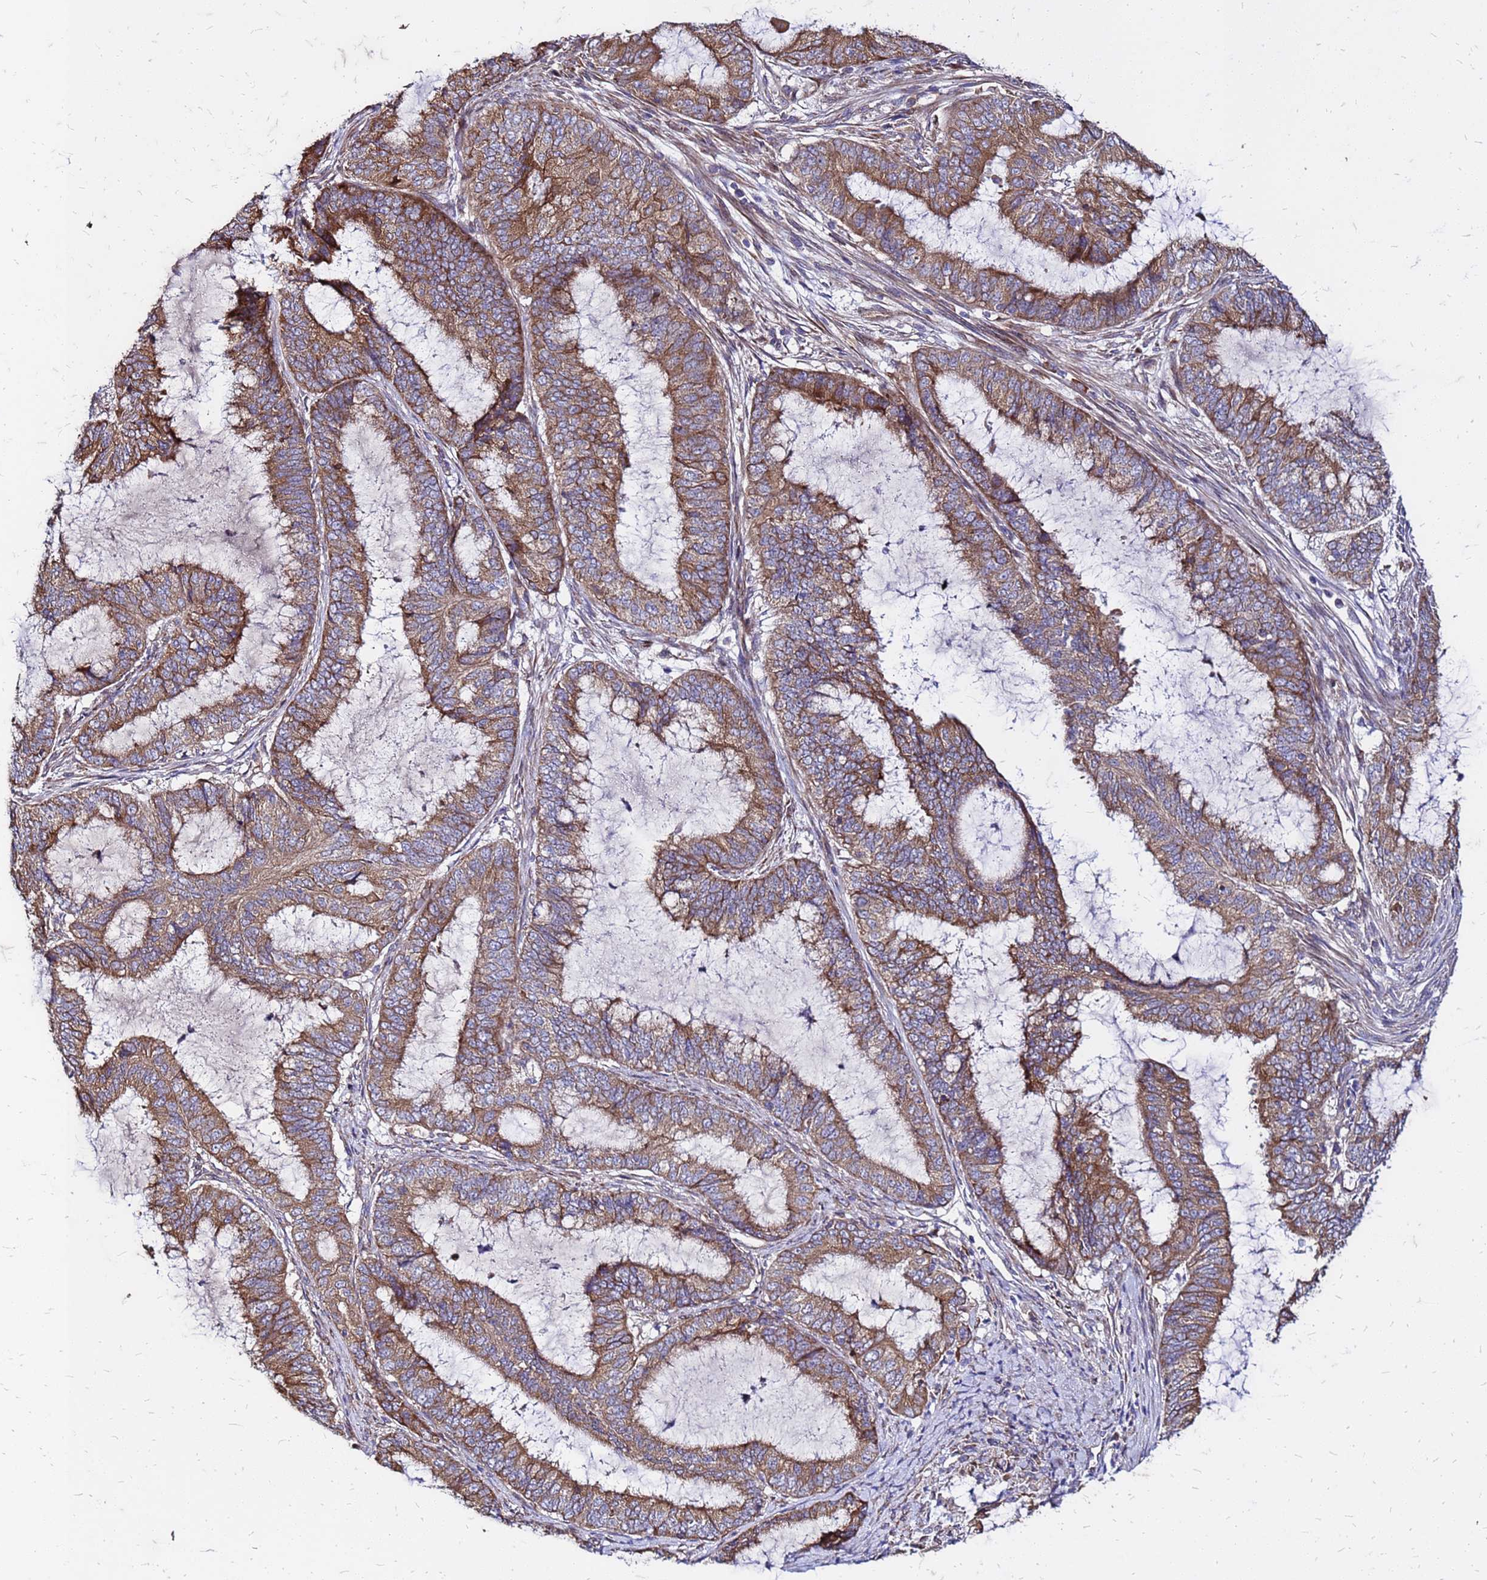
{"staining": {"intensity": "strong", "quantity": ">75%", "location": "cytoplasmic/membranous"}, "tissue": "endometrial cancer", "cell_type": "Tumor cells", "image_type": "cancer", "snomed": [{"axis": "morphology", "description": "Adenocarcinoma, NOS"}, {"axis": "topography", "description": "Endometrium"}], "caption": "IHC histopathology image of neoplastic tissue: adenocarcinoma (endometrial) stained using immunohistochemistry shows high levels of strong protein expression localized specifically in the cytoplasmic/membranous of tumor cells, appearing as a cytoplasmic/membranous brown color.", "gene": "VMO1", "patient": {"sex": "female", "age": 51}}